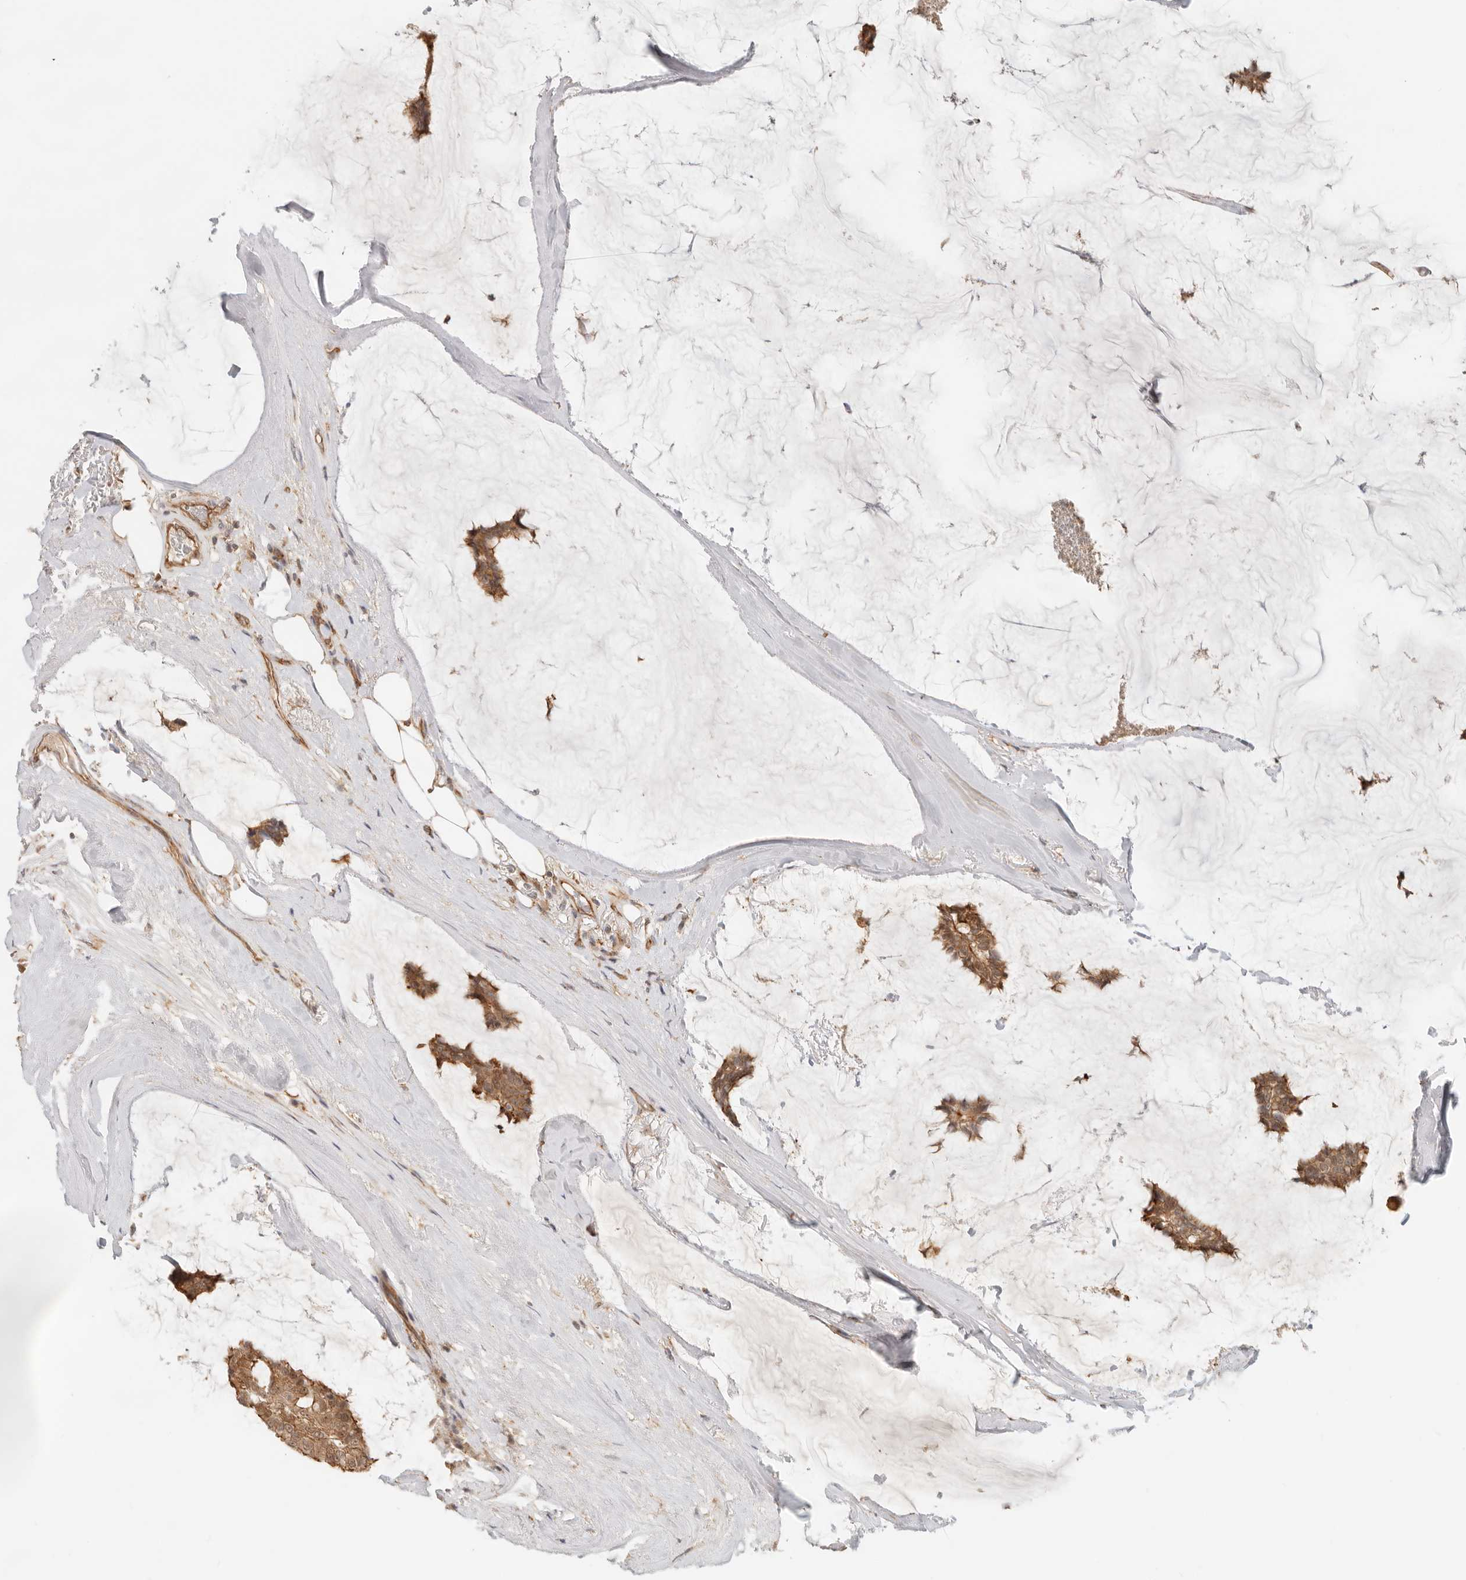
{"staining": {"intensity": "moderate", "quantity": ">75%", "location": "cytoplasmic/membranous,nuclear"}, "tissue": "breast cancer", "cell_type": "Tumor cells", "image_type": "cancer", "snomed": [{"axis": "morphology", "description": "Duct carcinoma"}, {"axis": "topography", "description": "Breast"}], "caption": "Tumor cells exhibit medium levels of moderate cytoplasmic/membranous and nuclear staining in about >75% of cells in breast cancer.", "gene": "HEXD", "patient": {"sex": "female", "age": 93}}